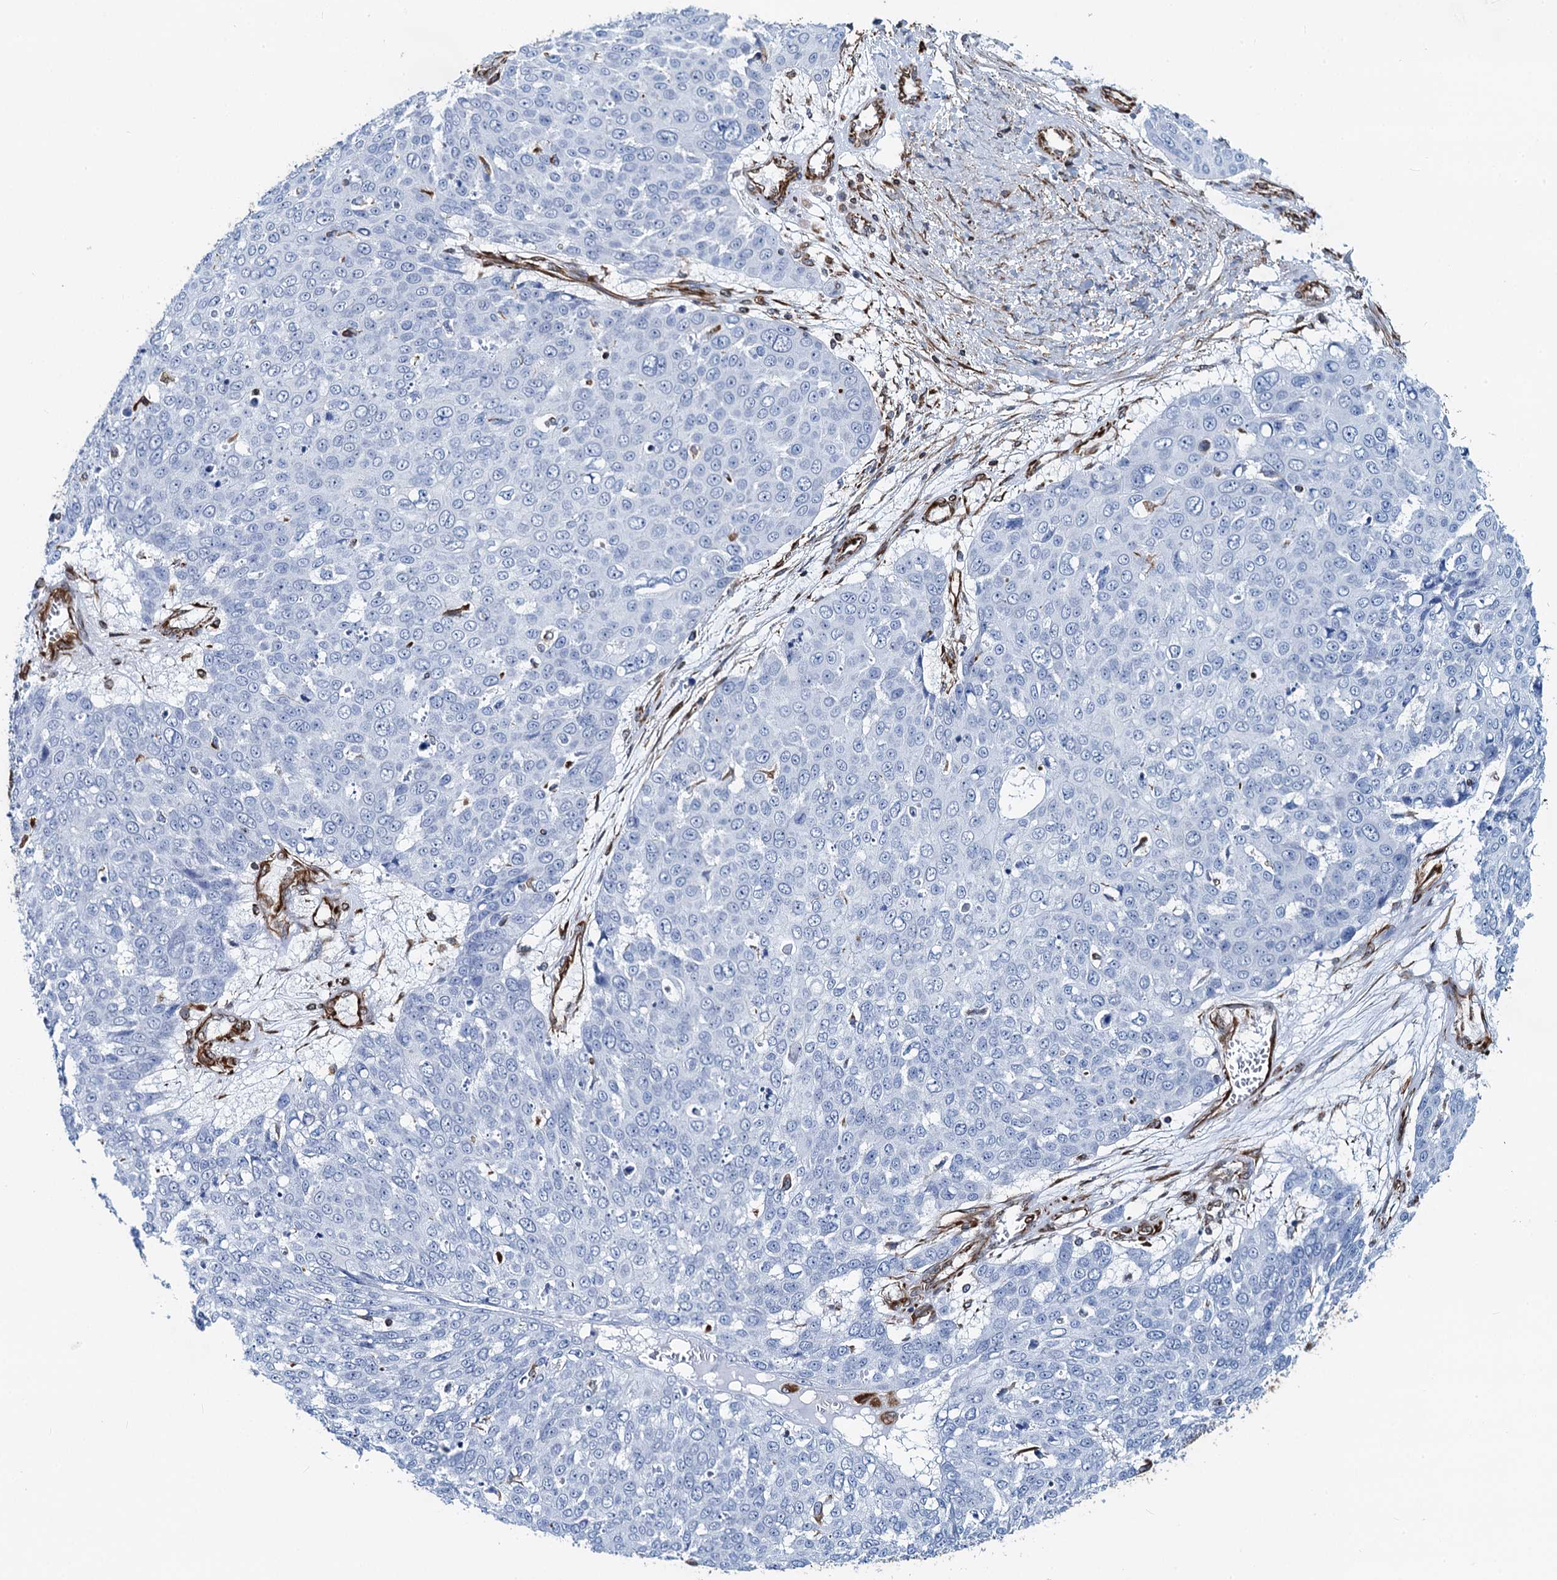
{"staining": {"intensity": "negative", "quantity": "none", "location": "none"}, "tissue": "skin cancer", "cell_type": "Tumor cells", "image_type": "cancer", "snomed": [{"axis": "morphology", "description": "Squamous cell carcinoma, NOS"}, {"axis": "topography", "description": "Skin"}], "caption": "High power microscopy image of an immunohistochemistry (IHC) image of skin cancer, revealing no significant positivity in tumor cells.", "gene": "PGM2", "patient": {"sex": "male", "age": 71}}